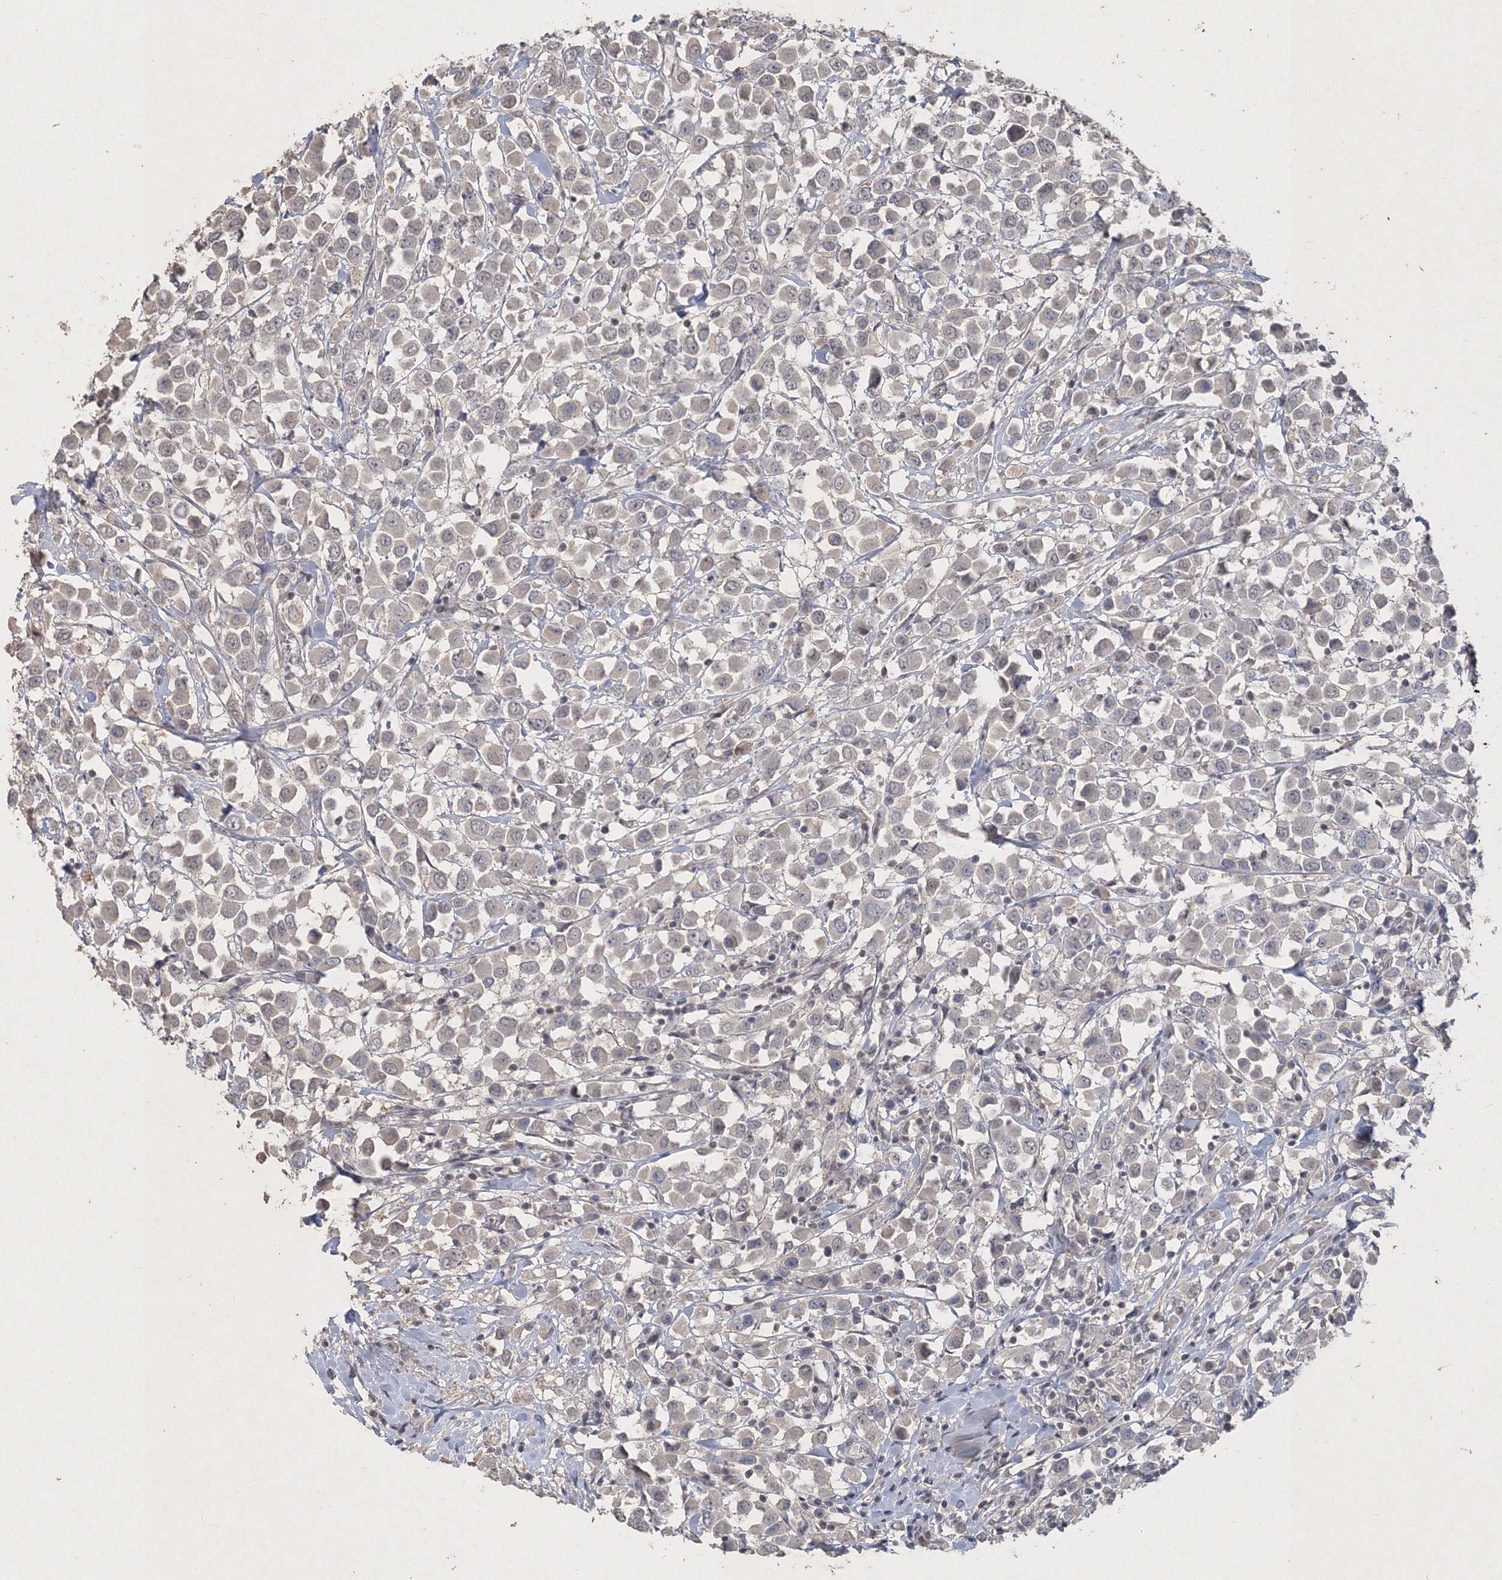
{"staining": {"intensity": "negative", "quantity": "none", "location": "none"}, "tissue": "breast cancer", "cell_type": "Tumor cells", "image_type": "cancer", "snomed": [{"axis": "morphology", "description": "Duct carcinoma"}, {"axis": "topography", "description": "Breast"}], "caption": "A high-resolution photomicrograph shows immunohistochemistry staining of breast cancer, which displays no significant positivity in tumor cells.", "gene": "UIMC1", "patient": {"sex": "female", "age": 61}}